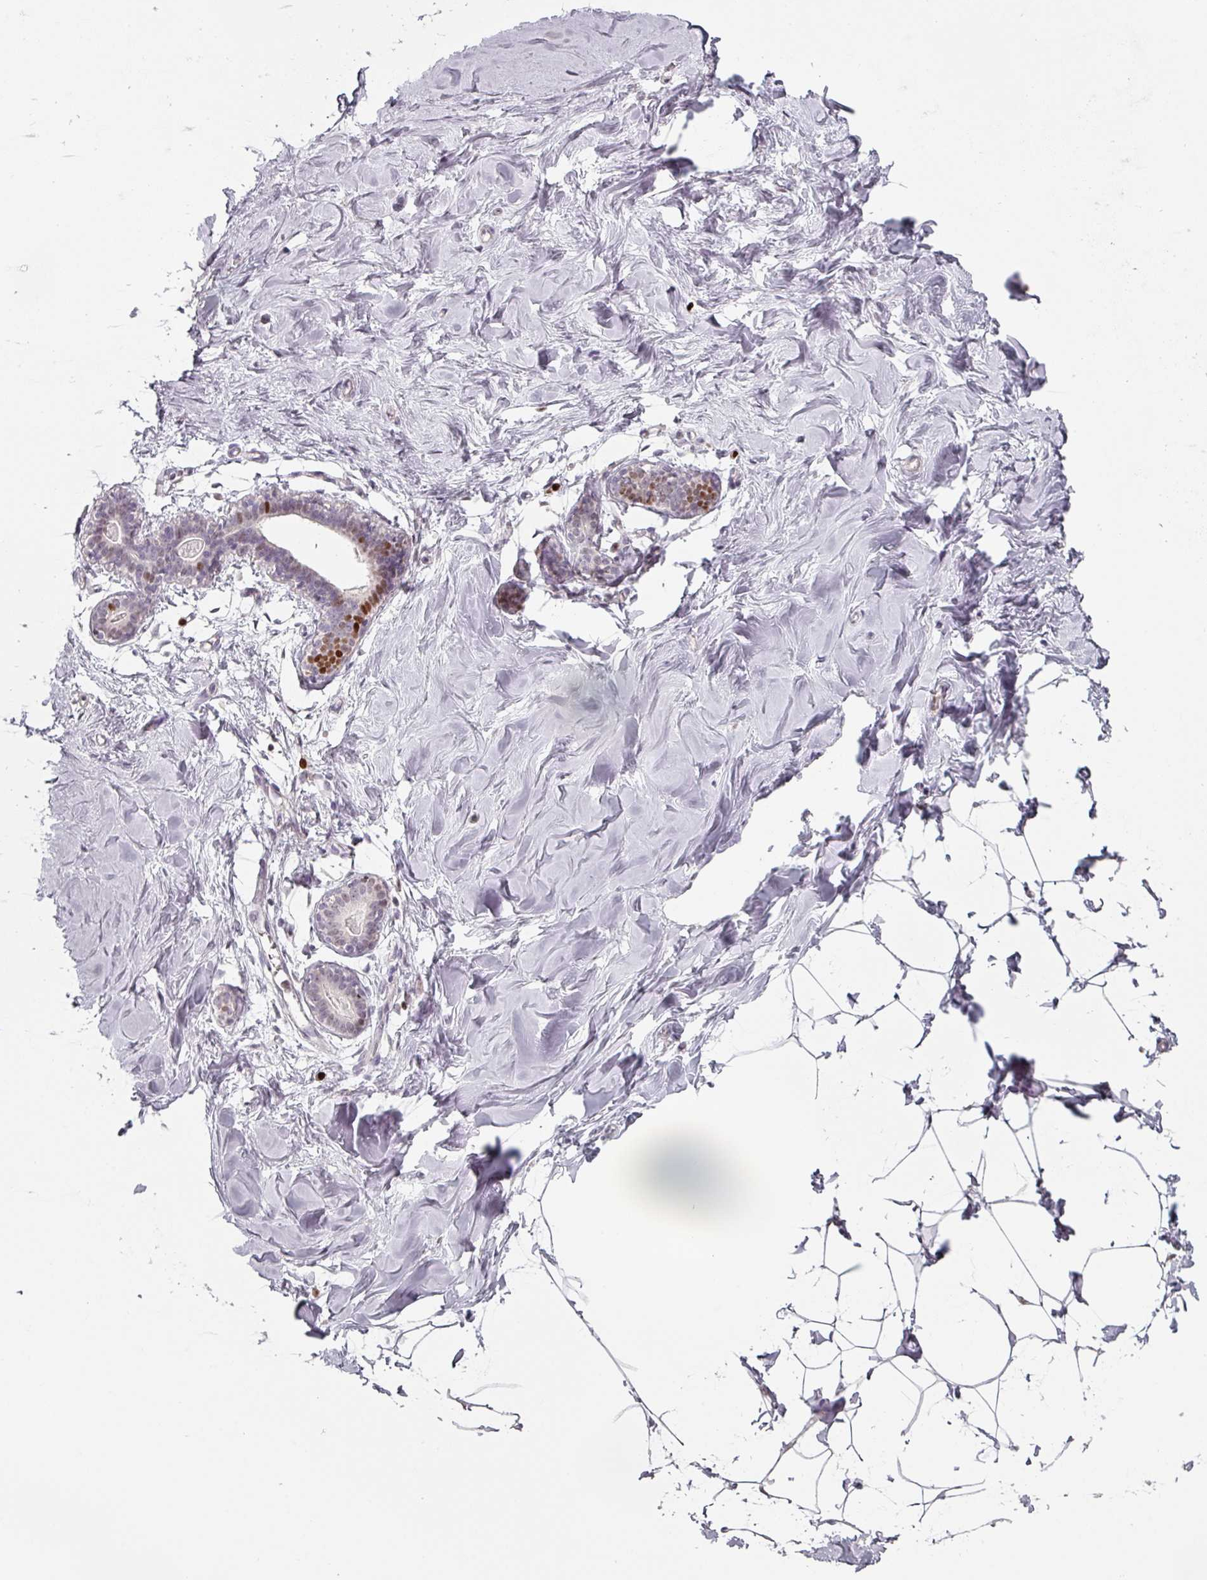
{"staining": {"intensity": "negative", "quantity": "none", "location": "none"}, "tissue": "breast", "cell_type": "Adipocytes", "image_type": "normal", "snomed": [{"axis": "morphology", "description": "Normal tissue, NOS"}, {"axis": "topography", "description": "Breast"}], "caption": "An image of breast stained for a protein reveals no brown staining in adipocytes.", "gene": "ZBTB6", "patient": {"sex": "female", "age": 23}}